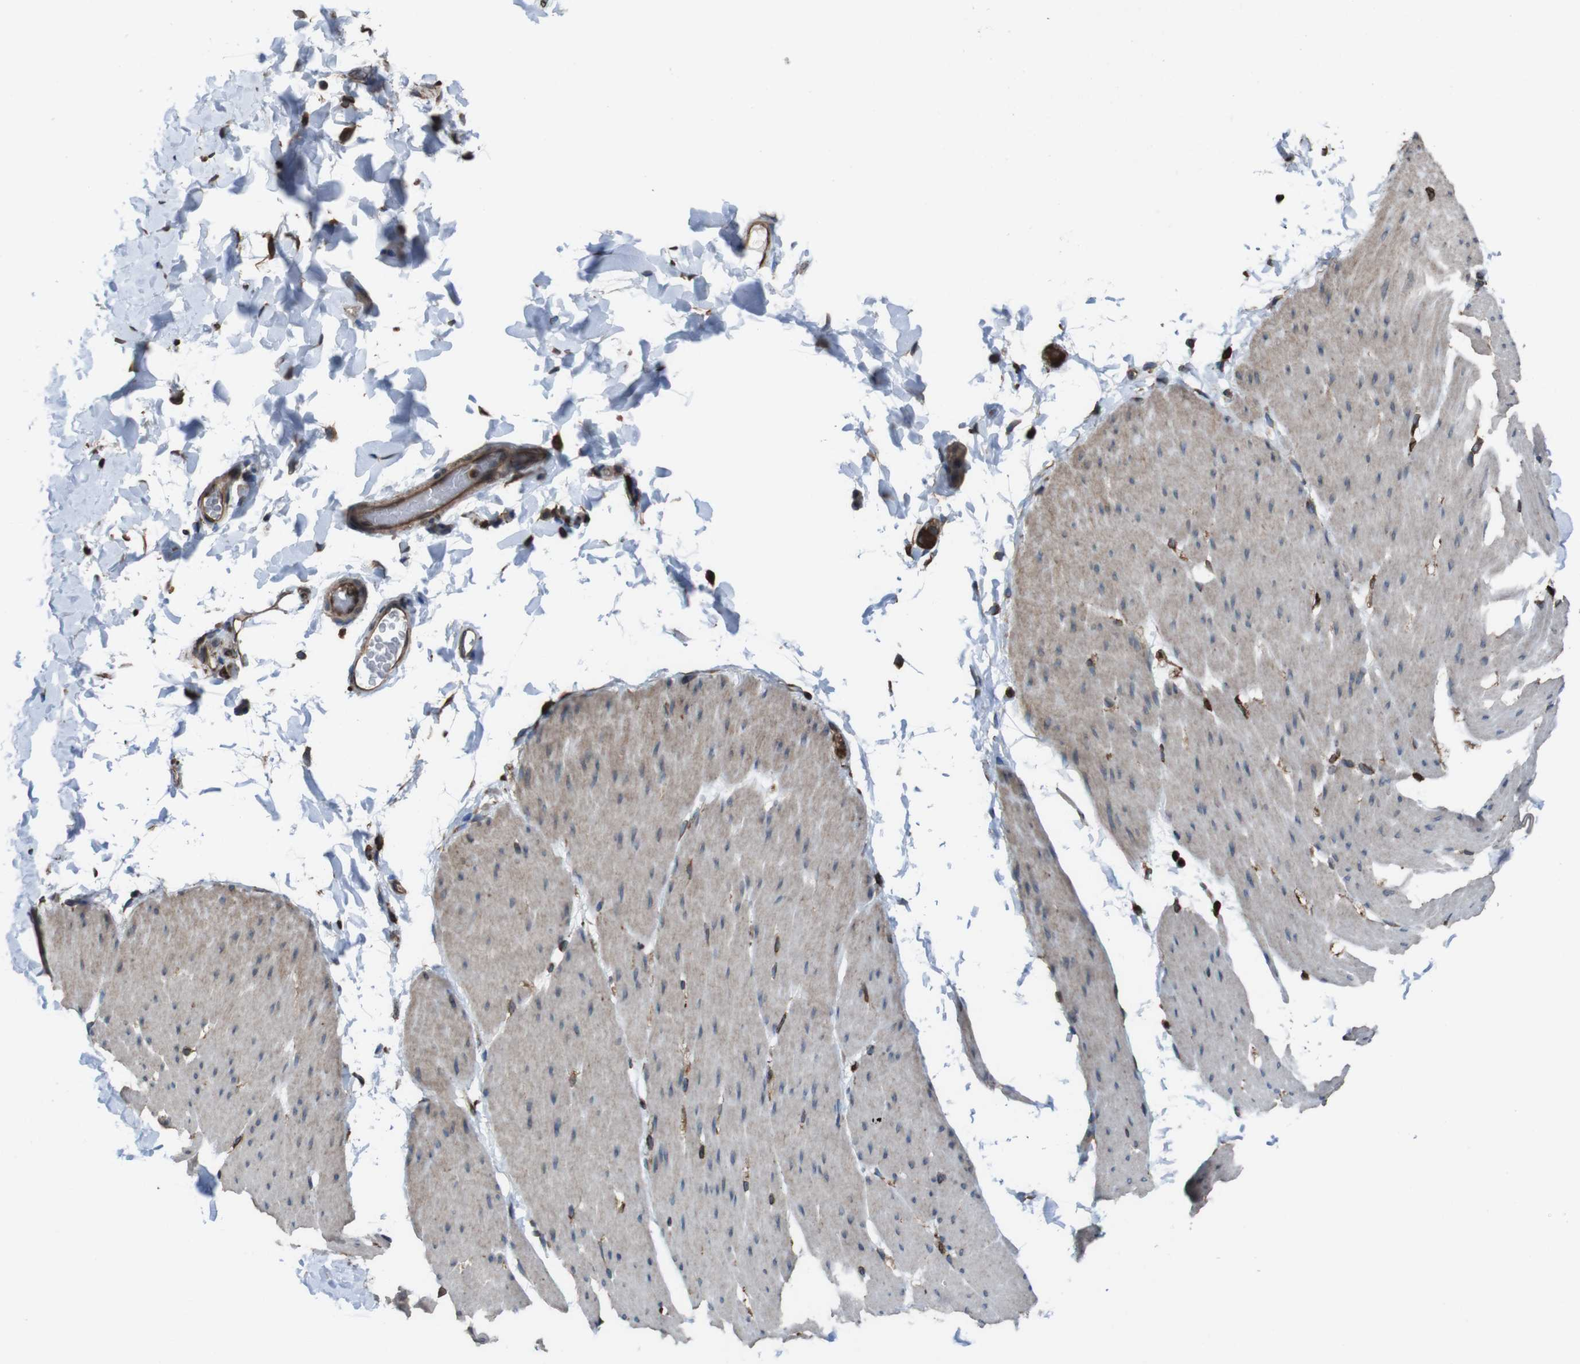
{"staining": {"intensity": "weak", "quantity": ">75%", "location": "cytoplasmic/membranous,nuclear"}, "tissue": "smooth muscle", "cell_type": "Smooth muscle cells", "image_type": "normal", "snomed": [{"axis": "morphology", "description": "Normal tissue, NOS"}, {"axis": "topography", "description": "Smooth muscle"}, {"axis": "topography", "description": "Colon"}], "caption": "IHC (DAB) staining of unremarkable smooth muscle shows weak cytoplasmic/membranous,nuclear protein expression in about >75% of smooth muscle cells.", "gene": "APMAP", "patient": {"sex": "male", "age": 67}}